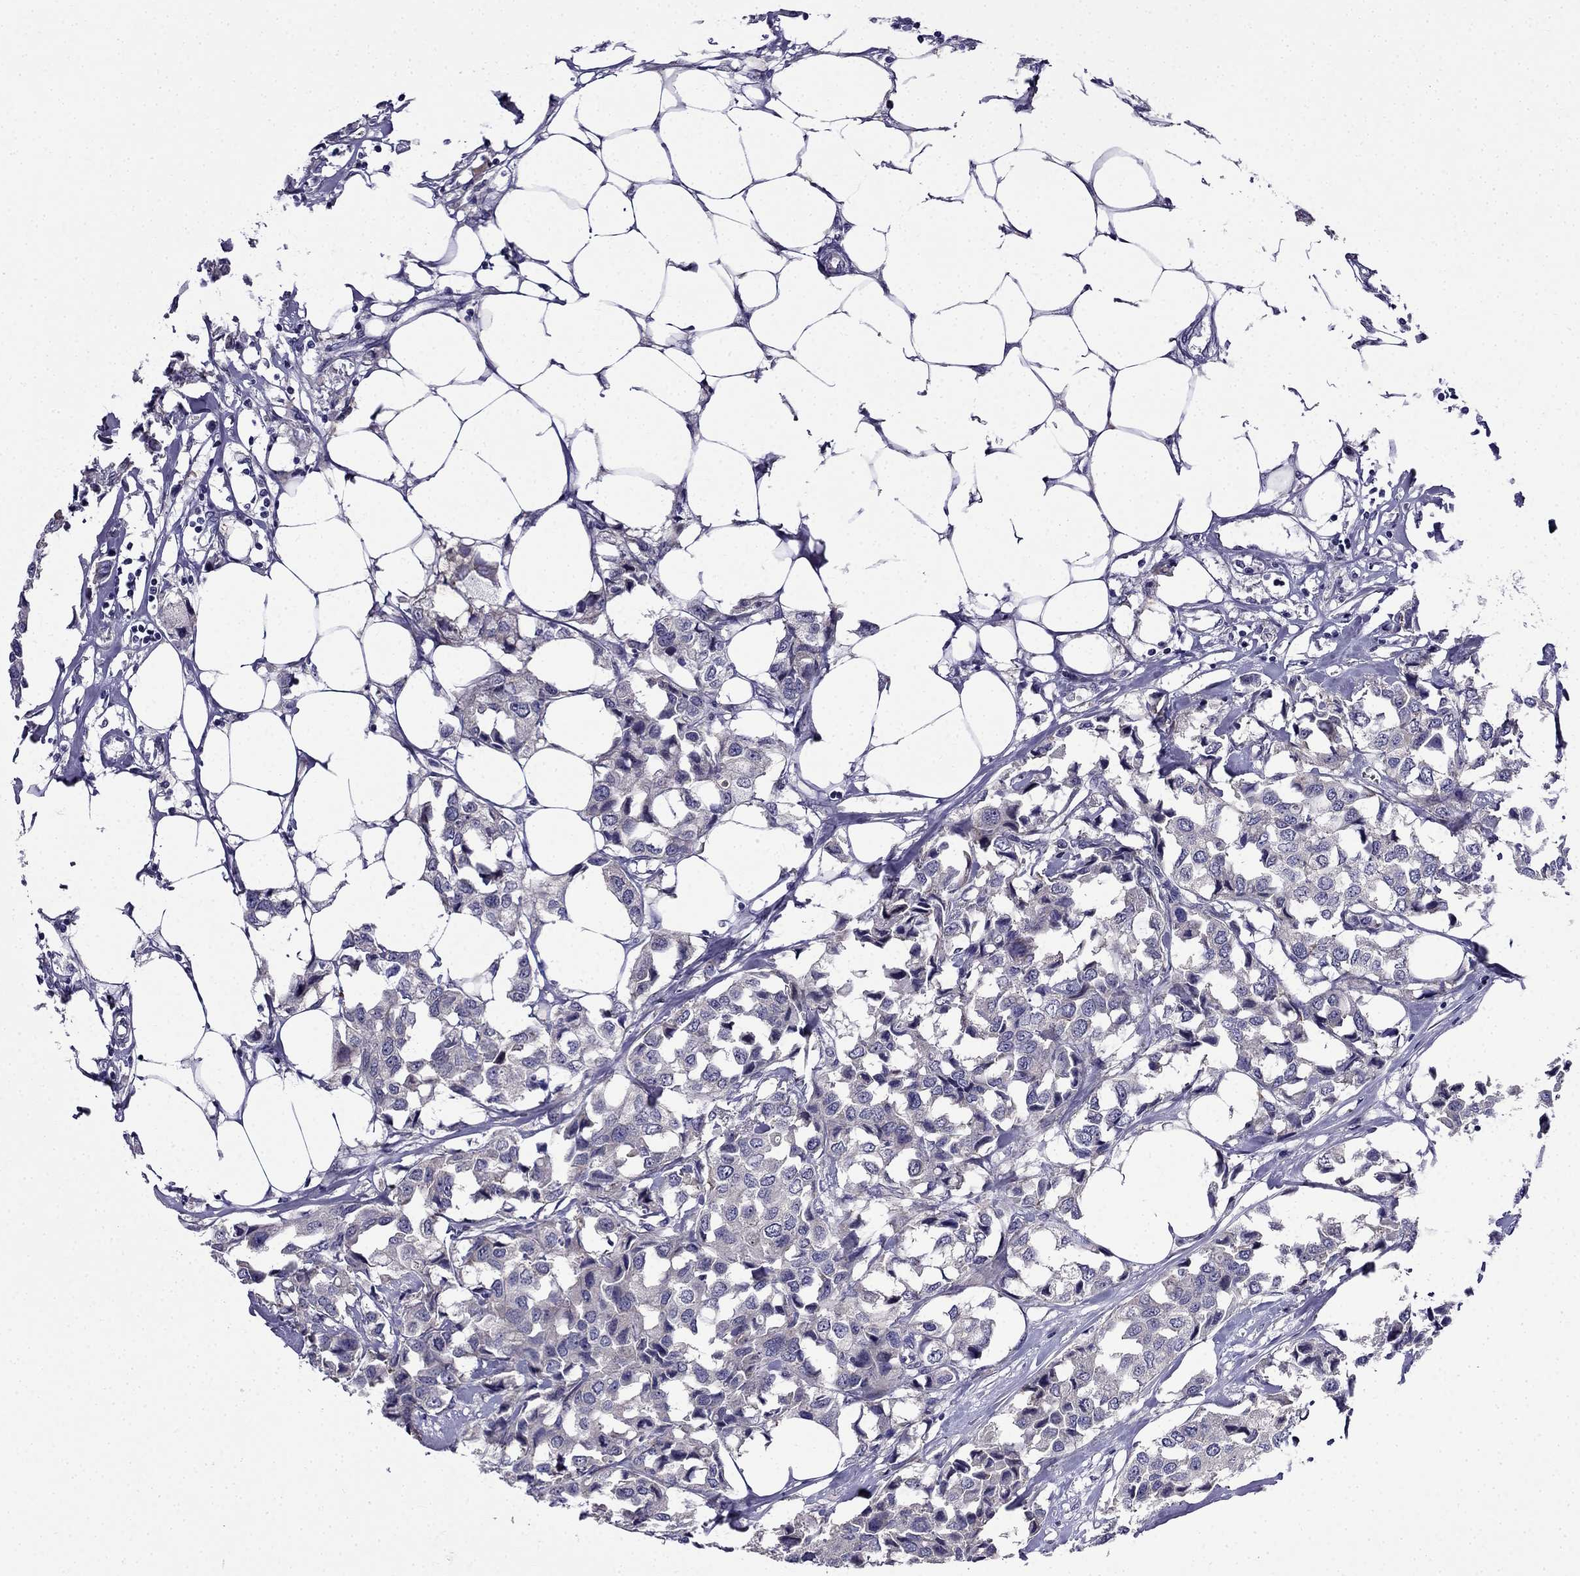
{"staining": {"intensity": "negative", "quantity": "none", "location": "none"}, "tissue": "breast cancer", "cell_type": "Tumor cells", "image_type": "cancer", "snomed": [{"axis": "morphology", "description": "Duct carcinoma"}, {"axis": "topography", "description": "Breast"}], "caption": "The image reveals no significant expression in tumor cells of breast cancer (infiltrating ductal carcinoma).", "gene": "PI16", "patient": {"sex": "female", "age": 80}}